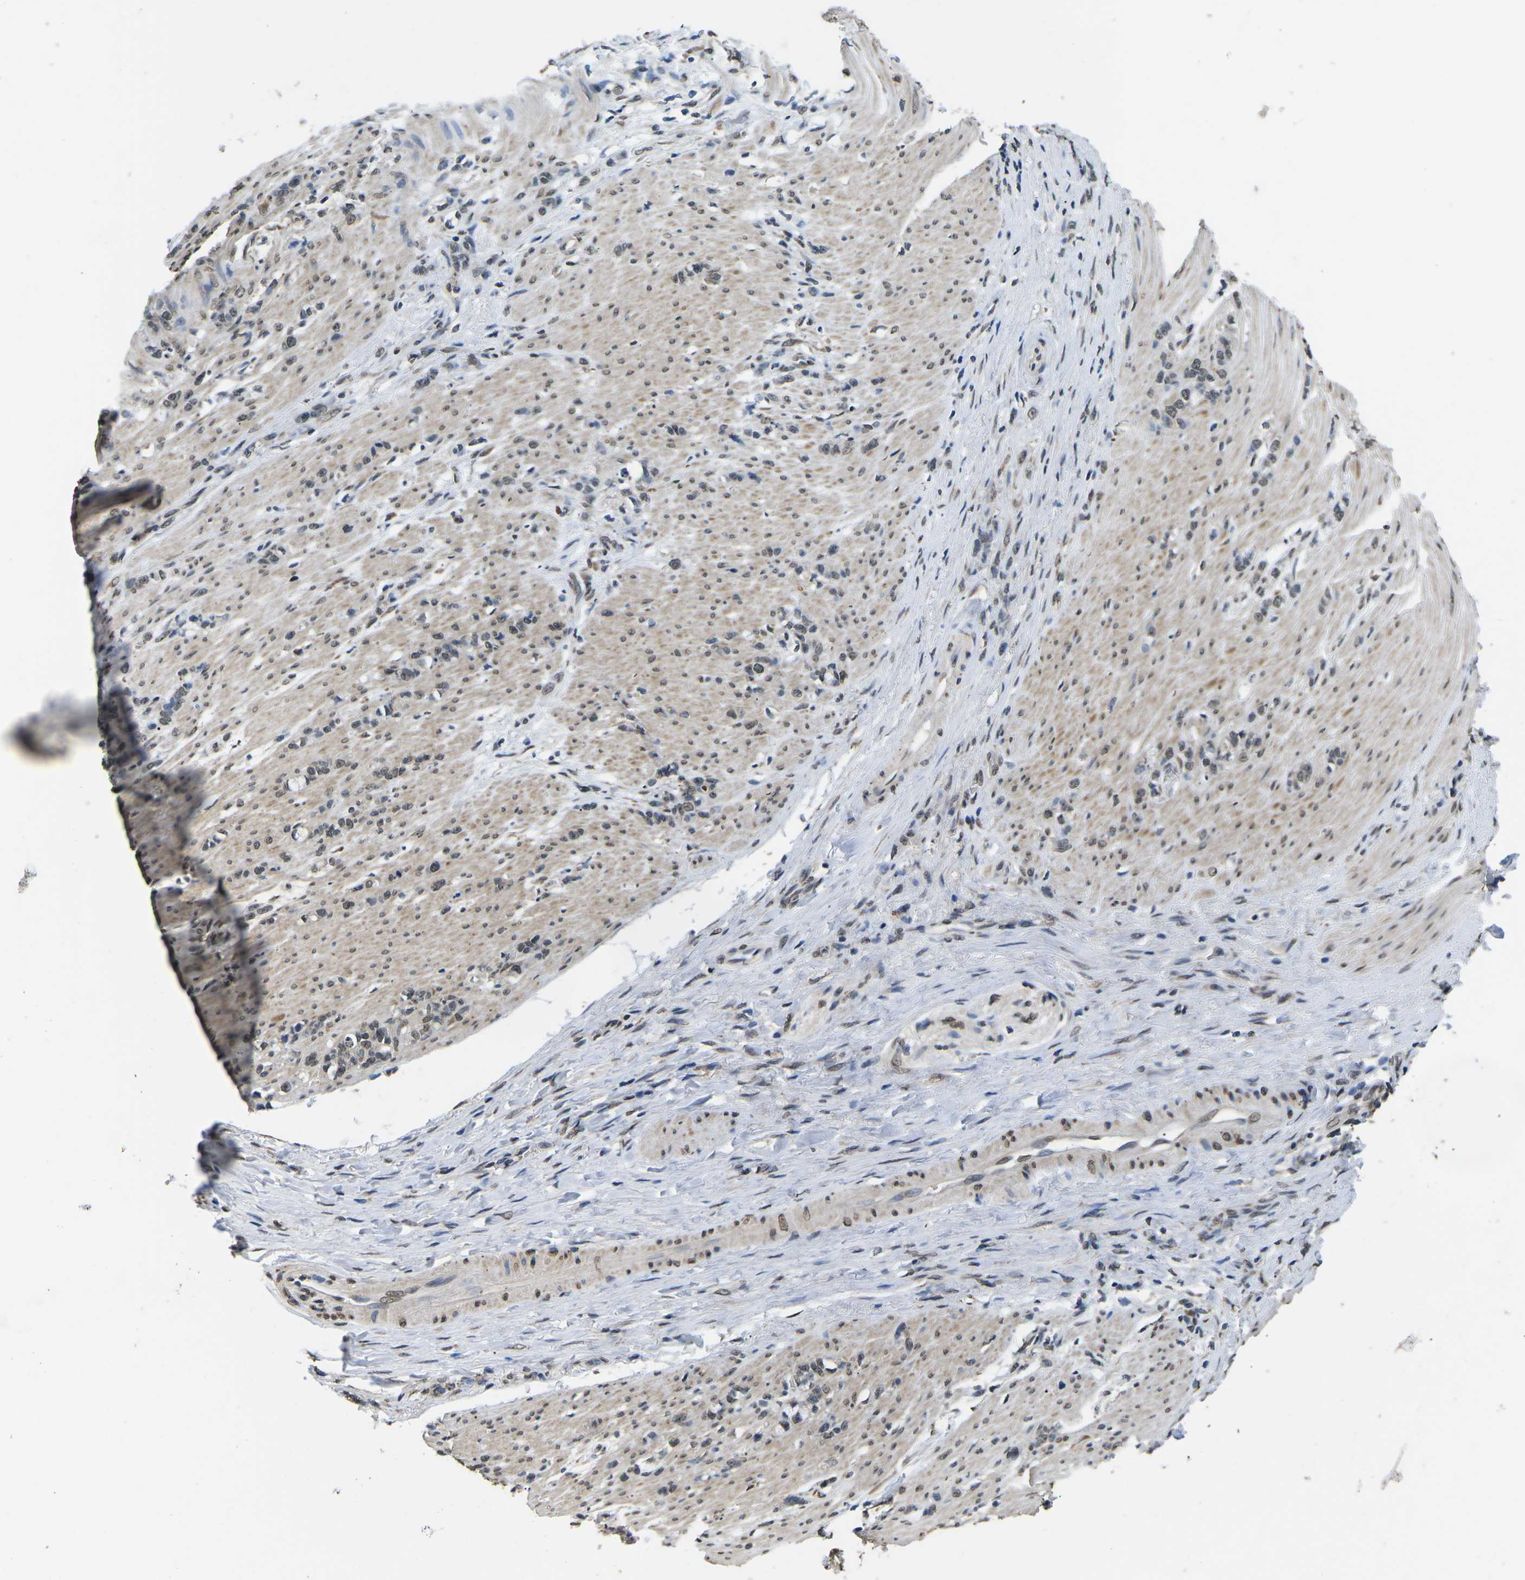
{"staining": {"intensity": "weak", "quantity": "<25%", "location": "nuclear"}, "tissue": "stomach cancer", "cell_type": "Tumor cells", "image_type": "cancer", "snomed": [{"axis": "morphology", "description": "Adenocarcinoma, NOS"}, {"axis": "topography", "description": "Stomach, lower"}], "caption": "This is a photomicrograph of immunohistochemistry staining of stomach cancer, which shows no staining in tumor cells.", "gene": "SCNN1B", "patient": {"sex": "male", "age": 88}}